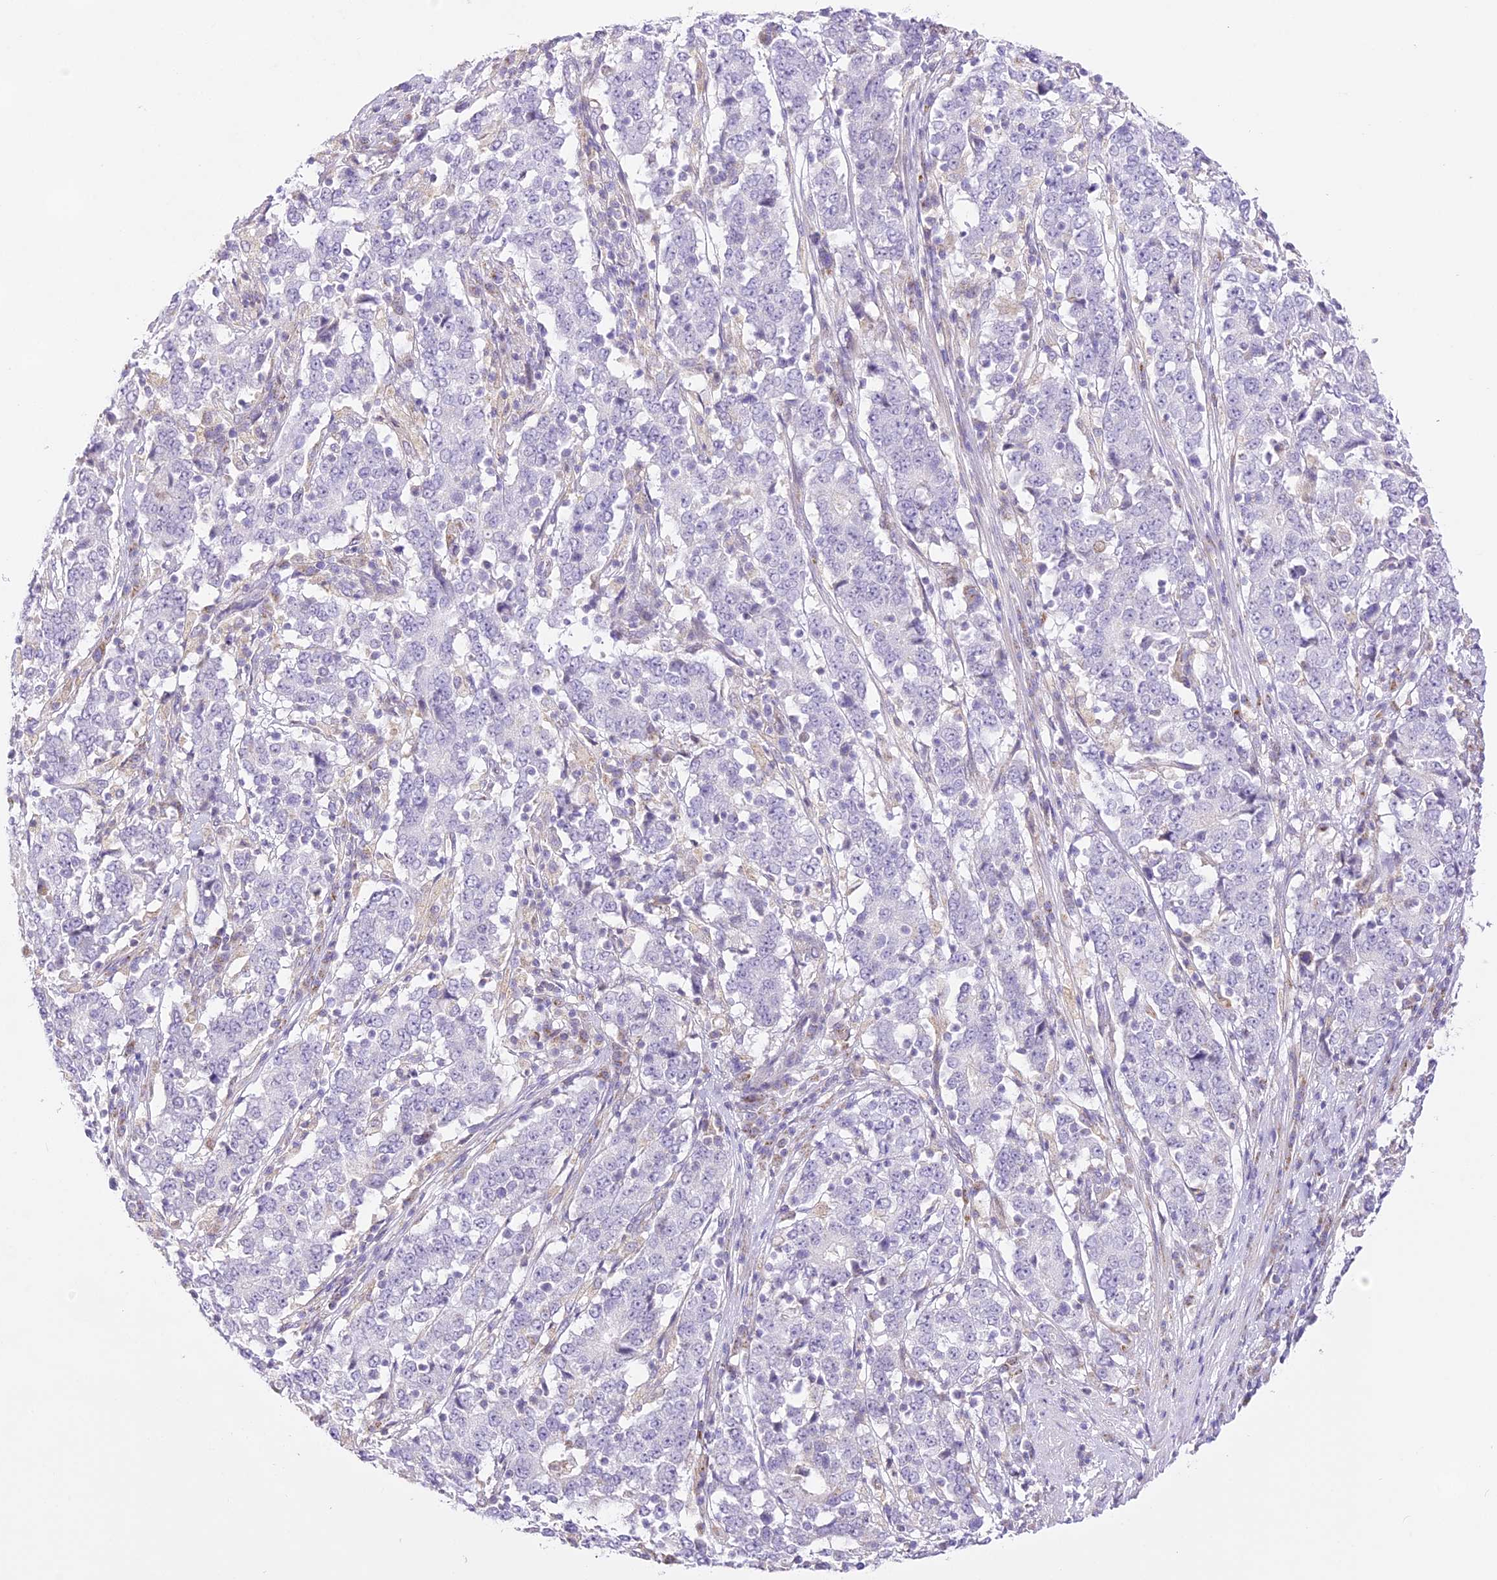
{"staining": {"intensity": "negative", "quantity": "none", "location": "none"}, "tissue": "stomach cancer", "cell_type": "Tumor cells", "image_type": "cancer", "snomed": [{"axis": "morphology", "description": "Adenocarcinoma, NOS"}, {"axis": "topography", "description": "Stomach"}], "caption": "This is an immunohistochemistry photomicrograph of adenocarcinoma (stomach). There is no positivity in tumor cells.", "gene": "CCDC30", "patient": {"sex": "male", "age": 59}}